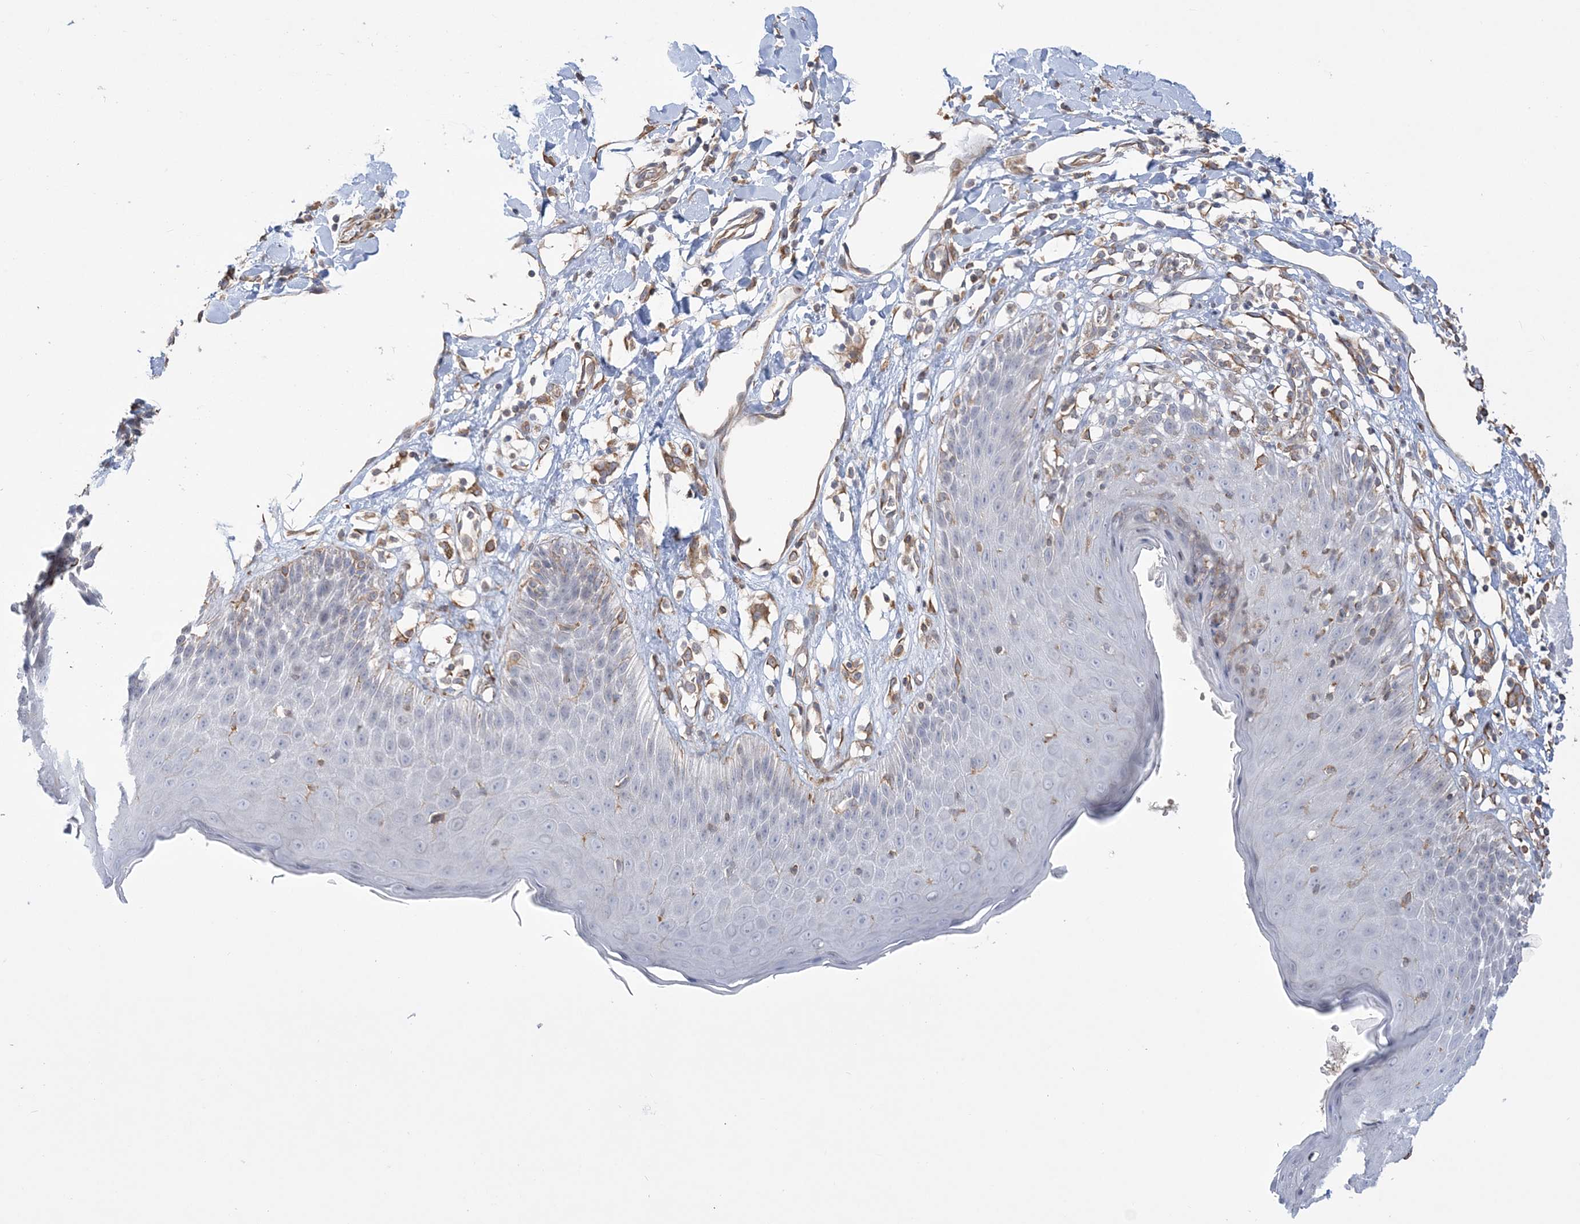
{"staining": {"intensity": "weak", "quantity": "<25%", "location": "cytoplasmic/membranous"}, "tissue": "skin", "cell_type": "Epidermal cells", "image_type": "normal", "snomed": [{"axis": "morphology", "description": "Normal tissue, NOS"}, {"axis": "topography", "description": "Vulva"}], "caption": "IHC of normal skin displays no positivity in epidermal cells.", "gene": "ZNF821", "patient": {"sex": "female", "age": 68}}